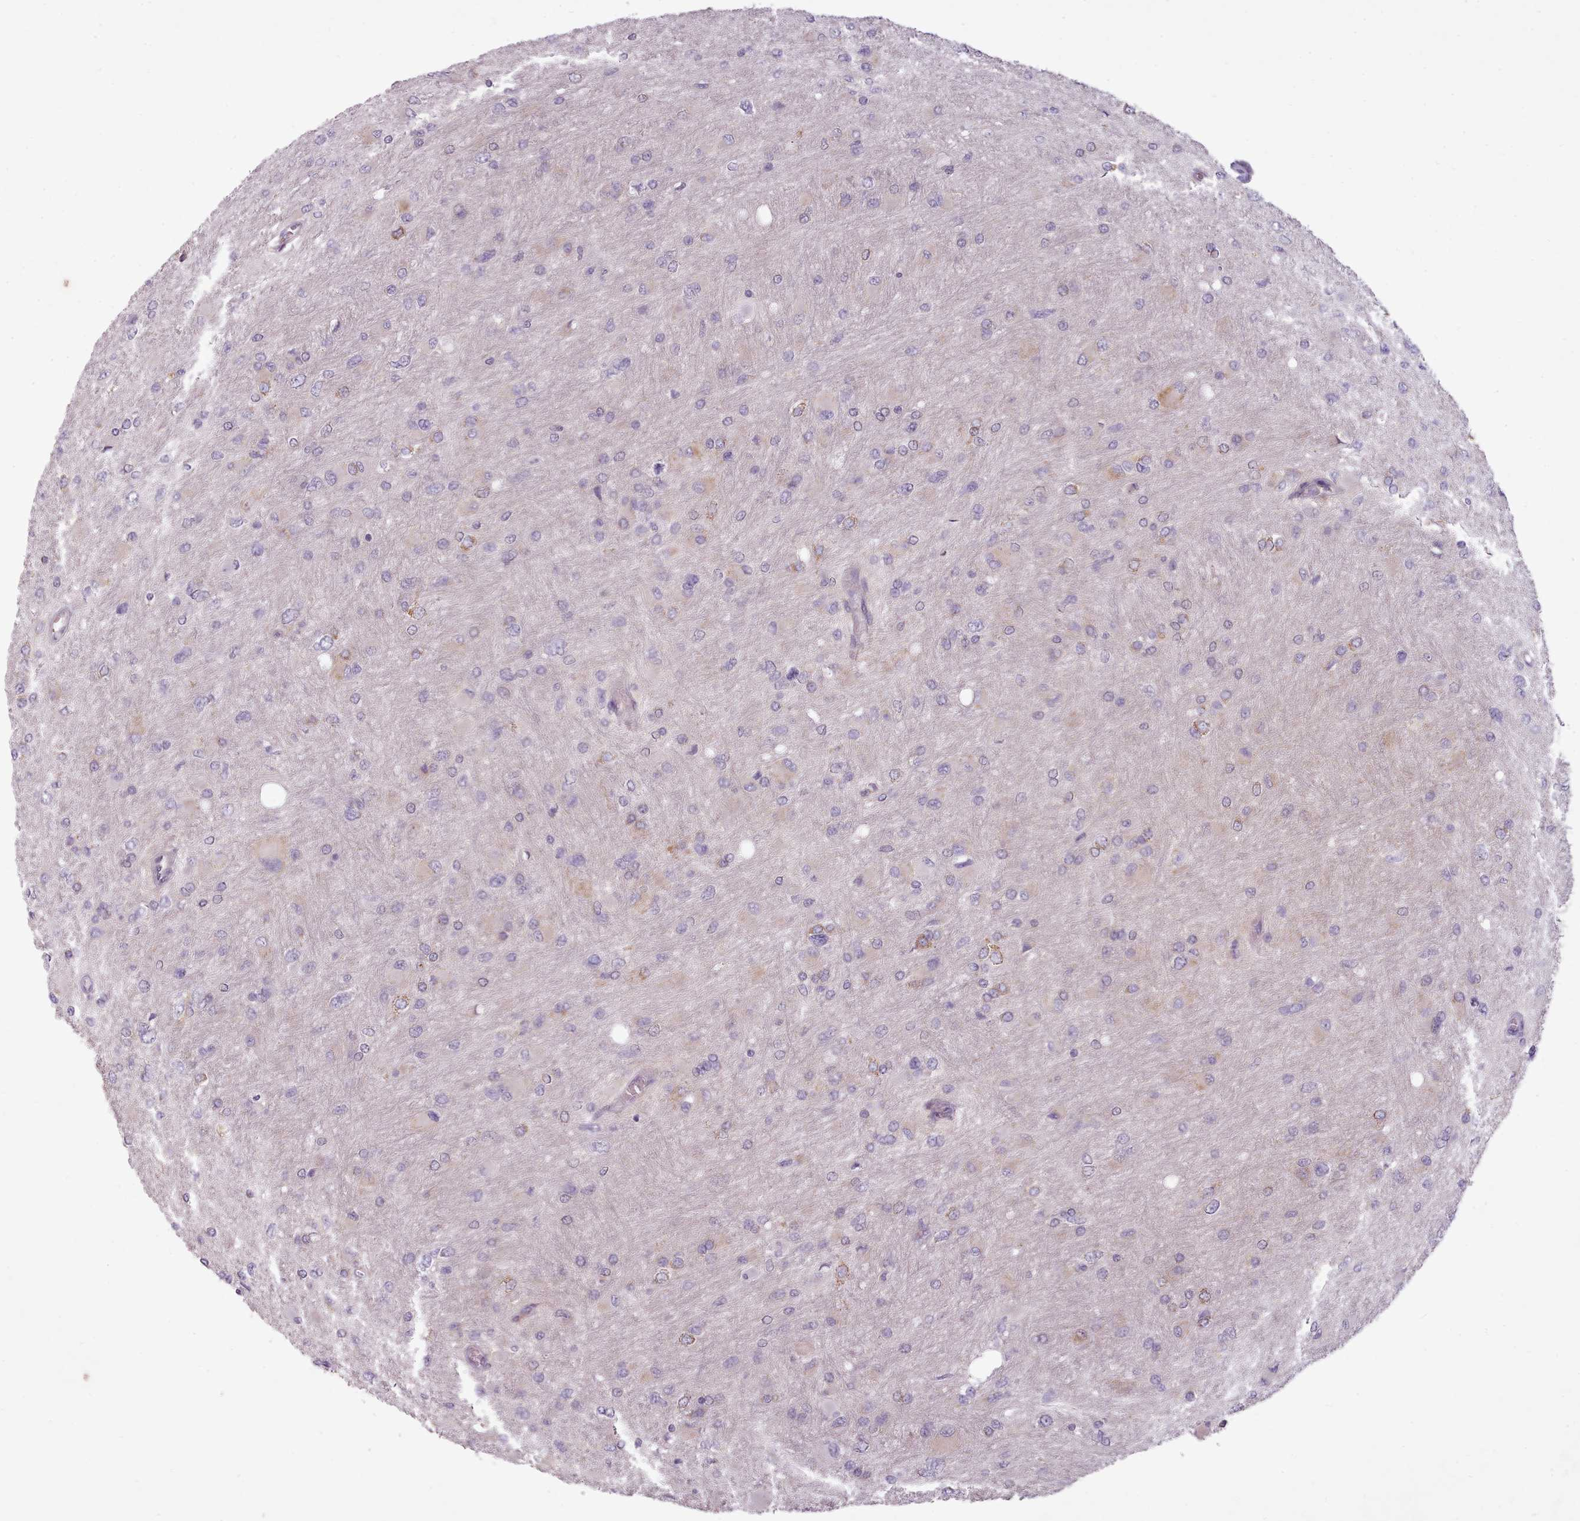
{"staining": {"intensity": "negative", "quantity": "none", "location": "none"}, "tissue": "glioma", "cell_type": "Tumor cells", "image_type": "cancer", "snomed": [{"axis": "morphology", "description": "Glioma, malignant, High grade"}, {"axis": "topography", "description": "Cerebral cortex"}], "caption": "Image shows no protein staining in tumor cells of glioma tissue.", "gene": "LAPTM5", "patient": {"sex": "female", "age": 36}}